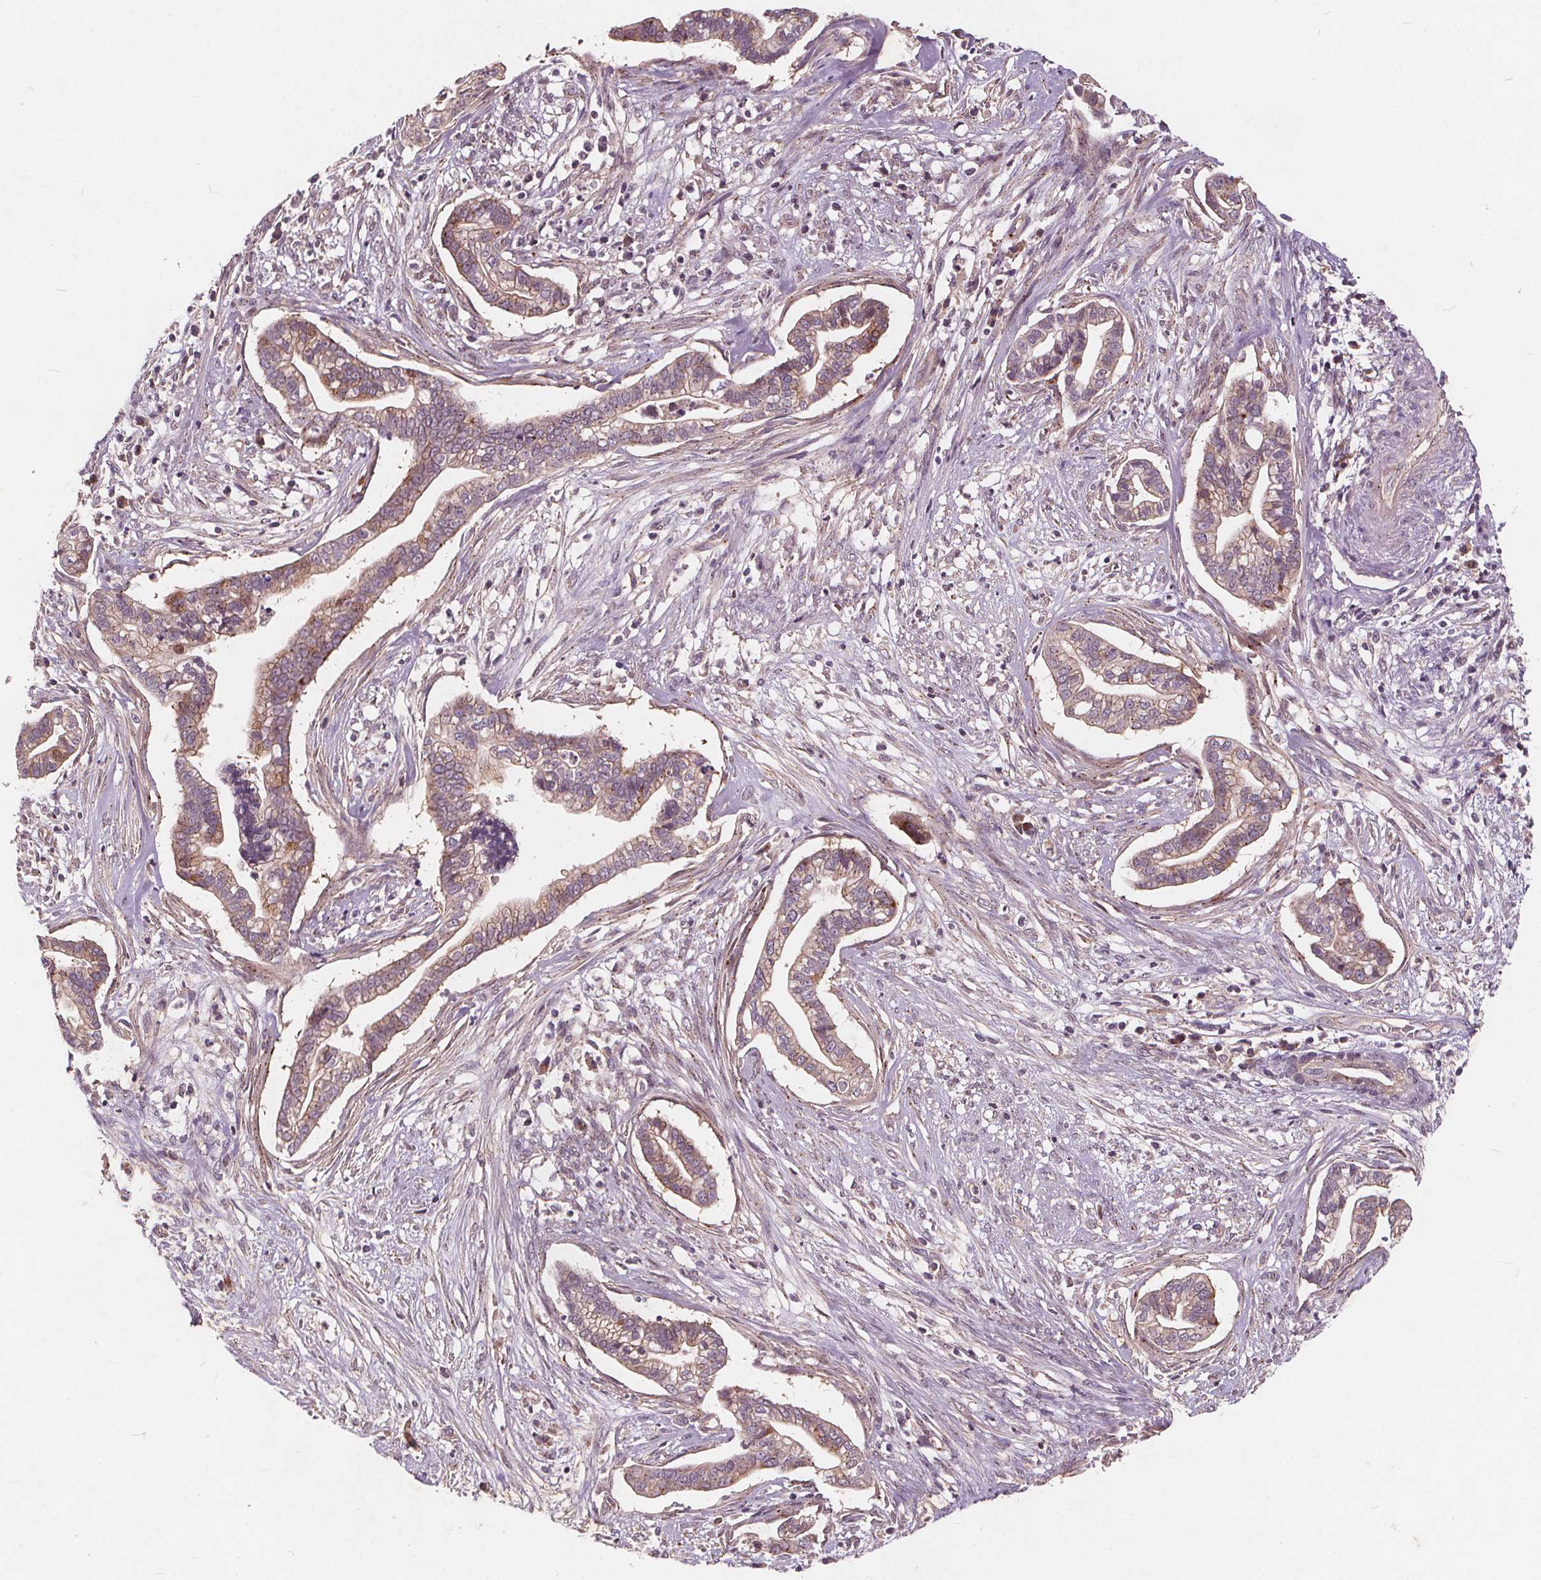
{"staining": {"intensity": "weak", "quantity": "25%-75%", "location": "cytoplasmic/membranous"}, "tissue": "cervical cancer", "cell_type": "Tumor cells", "image_type": "cancer", "snomed": [{"axis": "morphology", "description": "Adenocarcinoma, NOS"}, {"axis": "topography", "description": "Cervix"}], "caption": "Tumor cells display low levels of weak cytoplasmic/membranous positivity in about 25%-75% of cells in human cervical cancer (adenocarcinoma).", "gene": "CSNK1G2", "patient": {"sex": "female", "age": 62}}